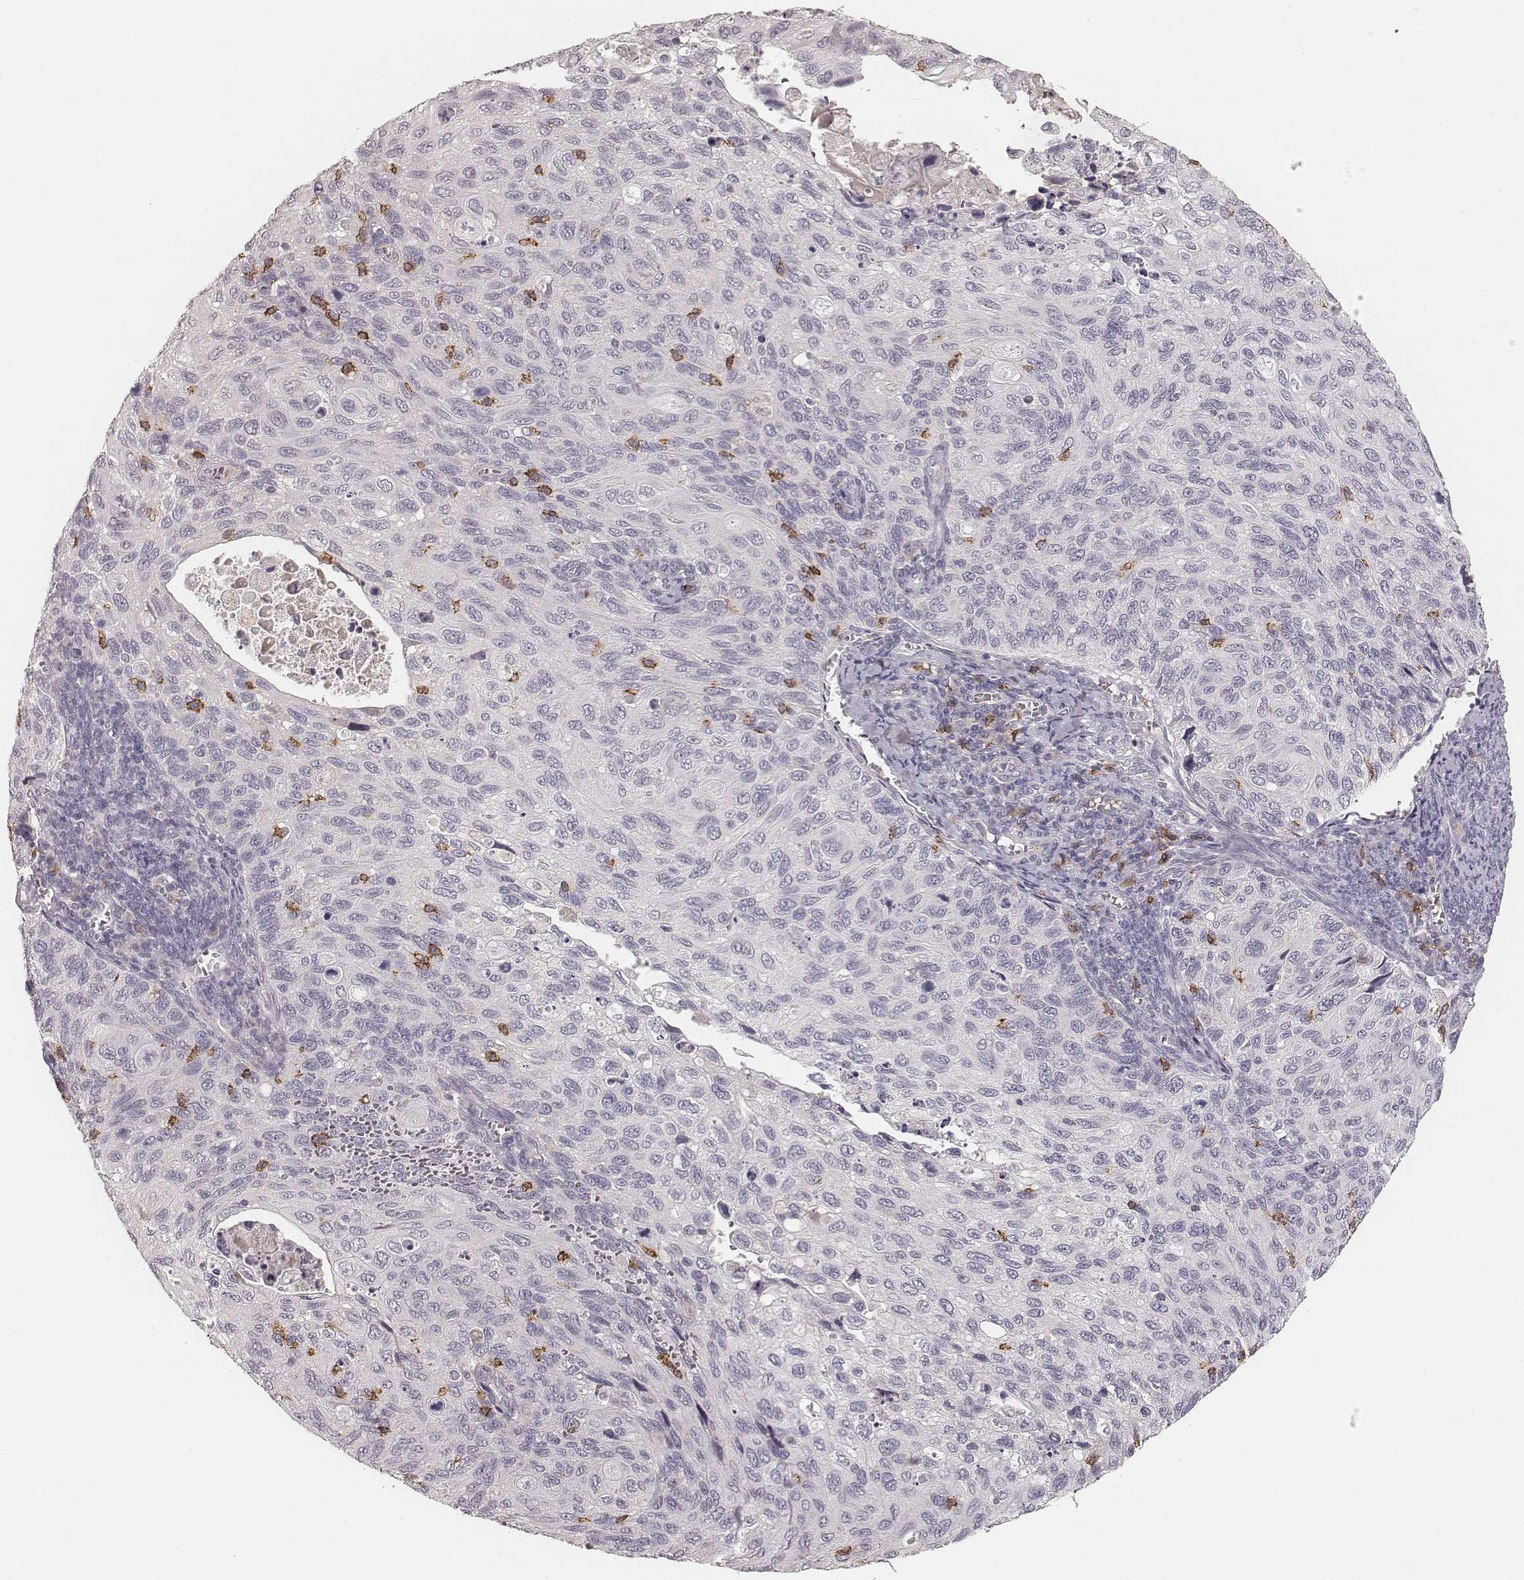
{"staining": {"intensity": "negative", "quantity": "none", "location": "none"}, "tissue": "cervical cancer", "cell_type": "Tumor cells", "image_type": "cancer", "snomed": [{"axis": "morphology", "description": "Squamous cell carcinoma, NOS"}, {"axis": "topography", "description": "Cervix"}], "caption": "A high-resolution photomicrograph shows immunohistochemistry staining of cervical cancer, which exhibits no significant expression in tumor cells.", "gene": "CD8A", "patient": {"sex": "female", "age": 70}}